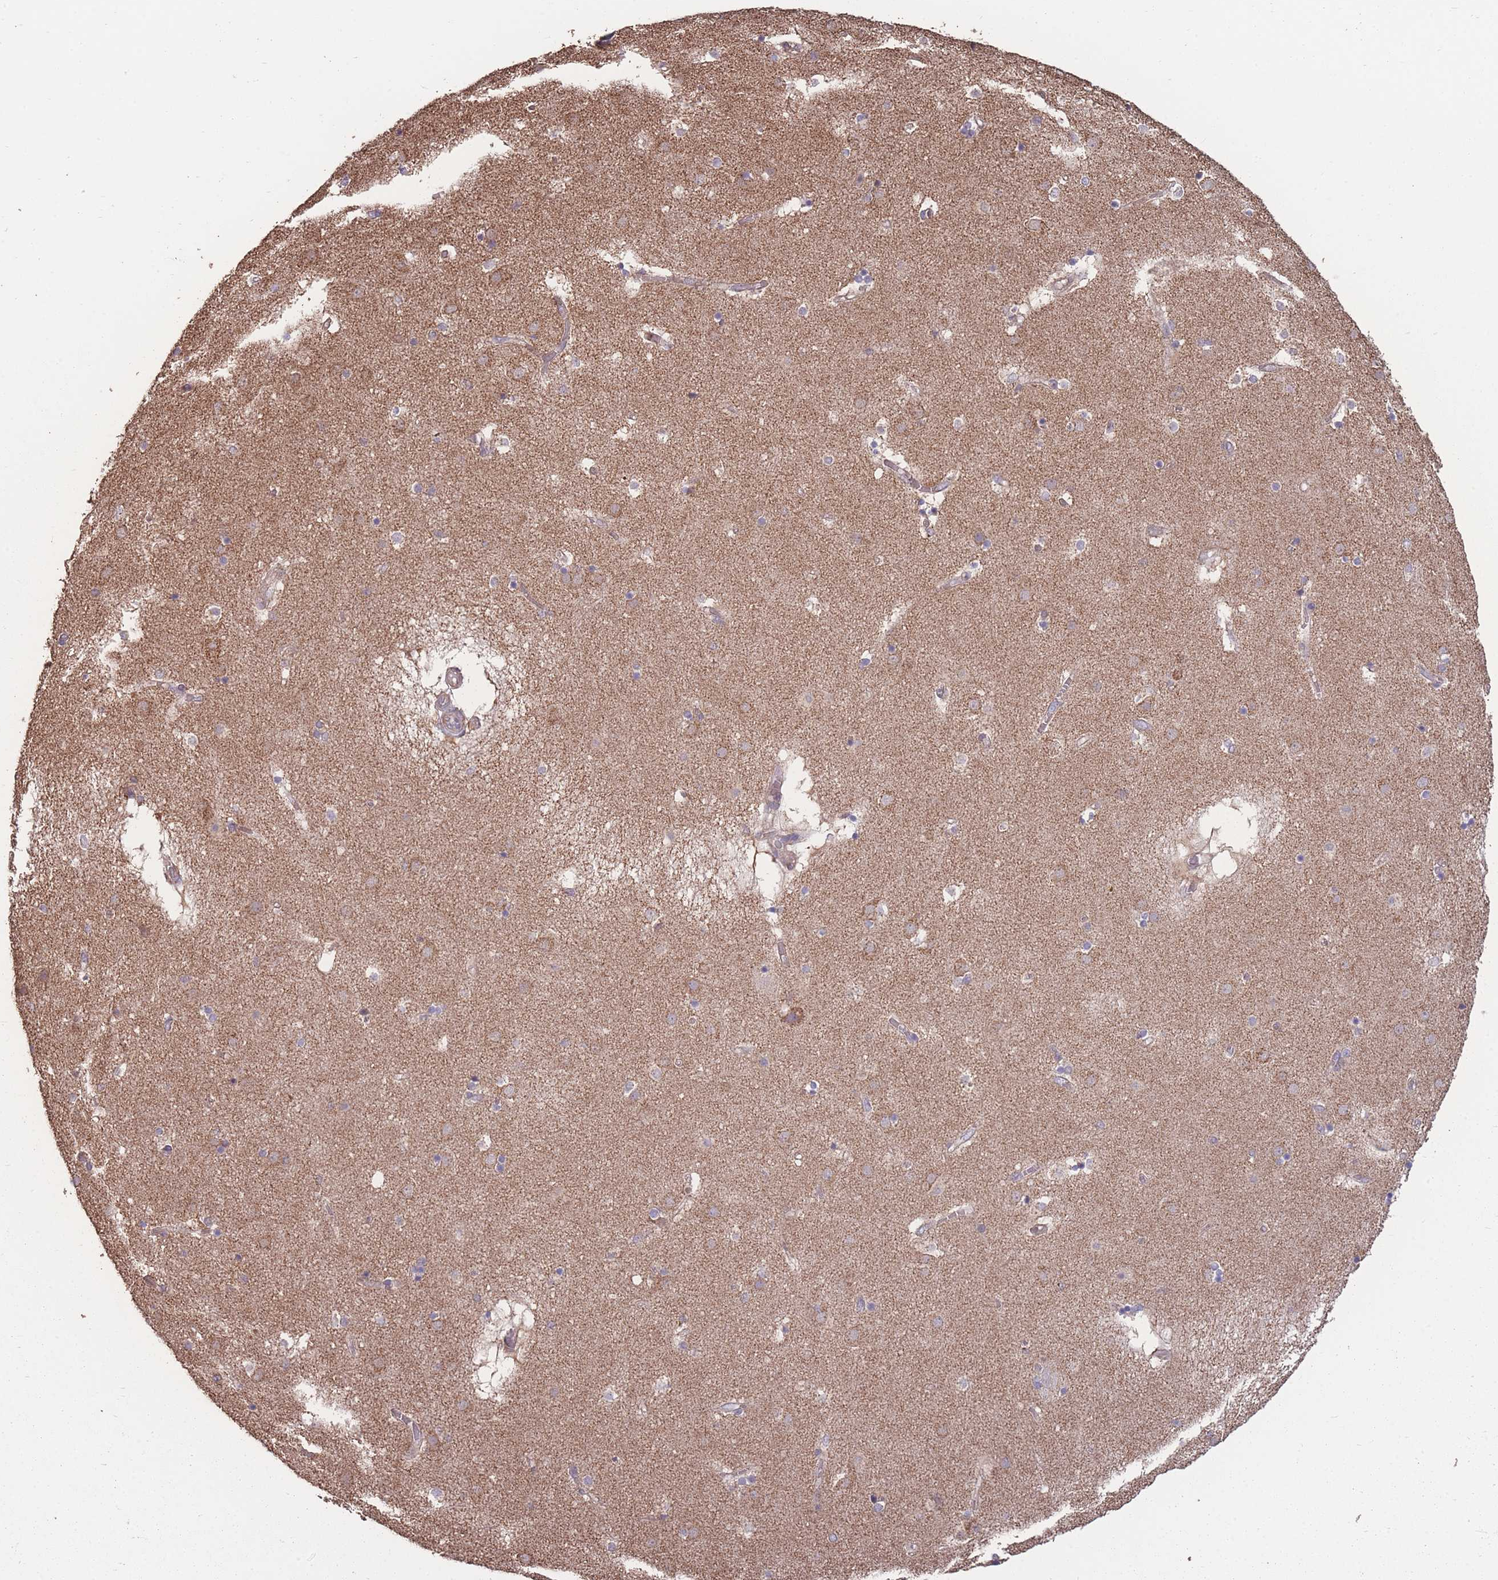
{"staining": {"intensity": "negative", "quantity": "none", "location": "none"}, "tissue": "caudate", "cell_type": "Glial cells", "image_type": "normal", "snomed": [{"axis": "morphology", "description": "Normal tissue, NOS"}, {"axis": "topography", "description": "Lateral ventricle wall"}], "caption": "This is an immunohistochemistry histopathology image of unremarkable human caudate. There is no expression in glial cells.", "gene": "NUDT21", "patient": {"sex": "male", "age": 70}}